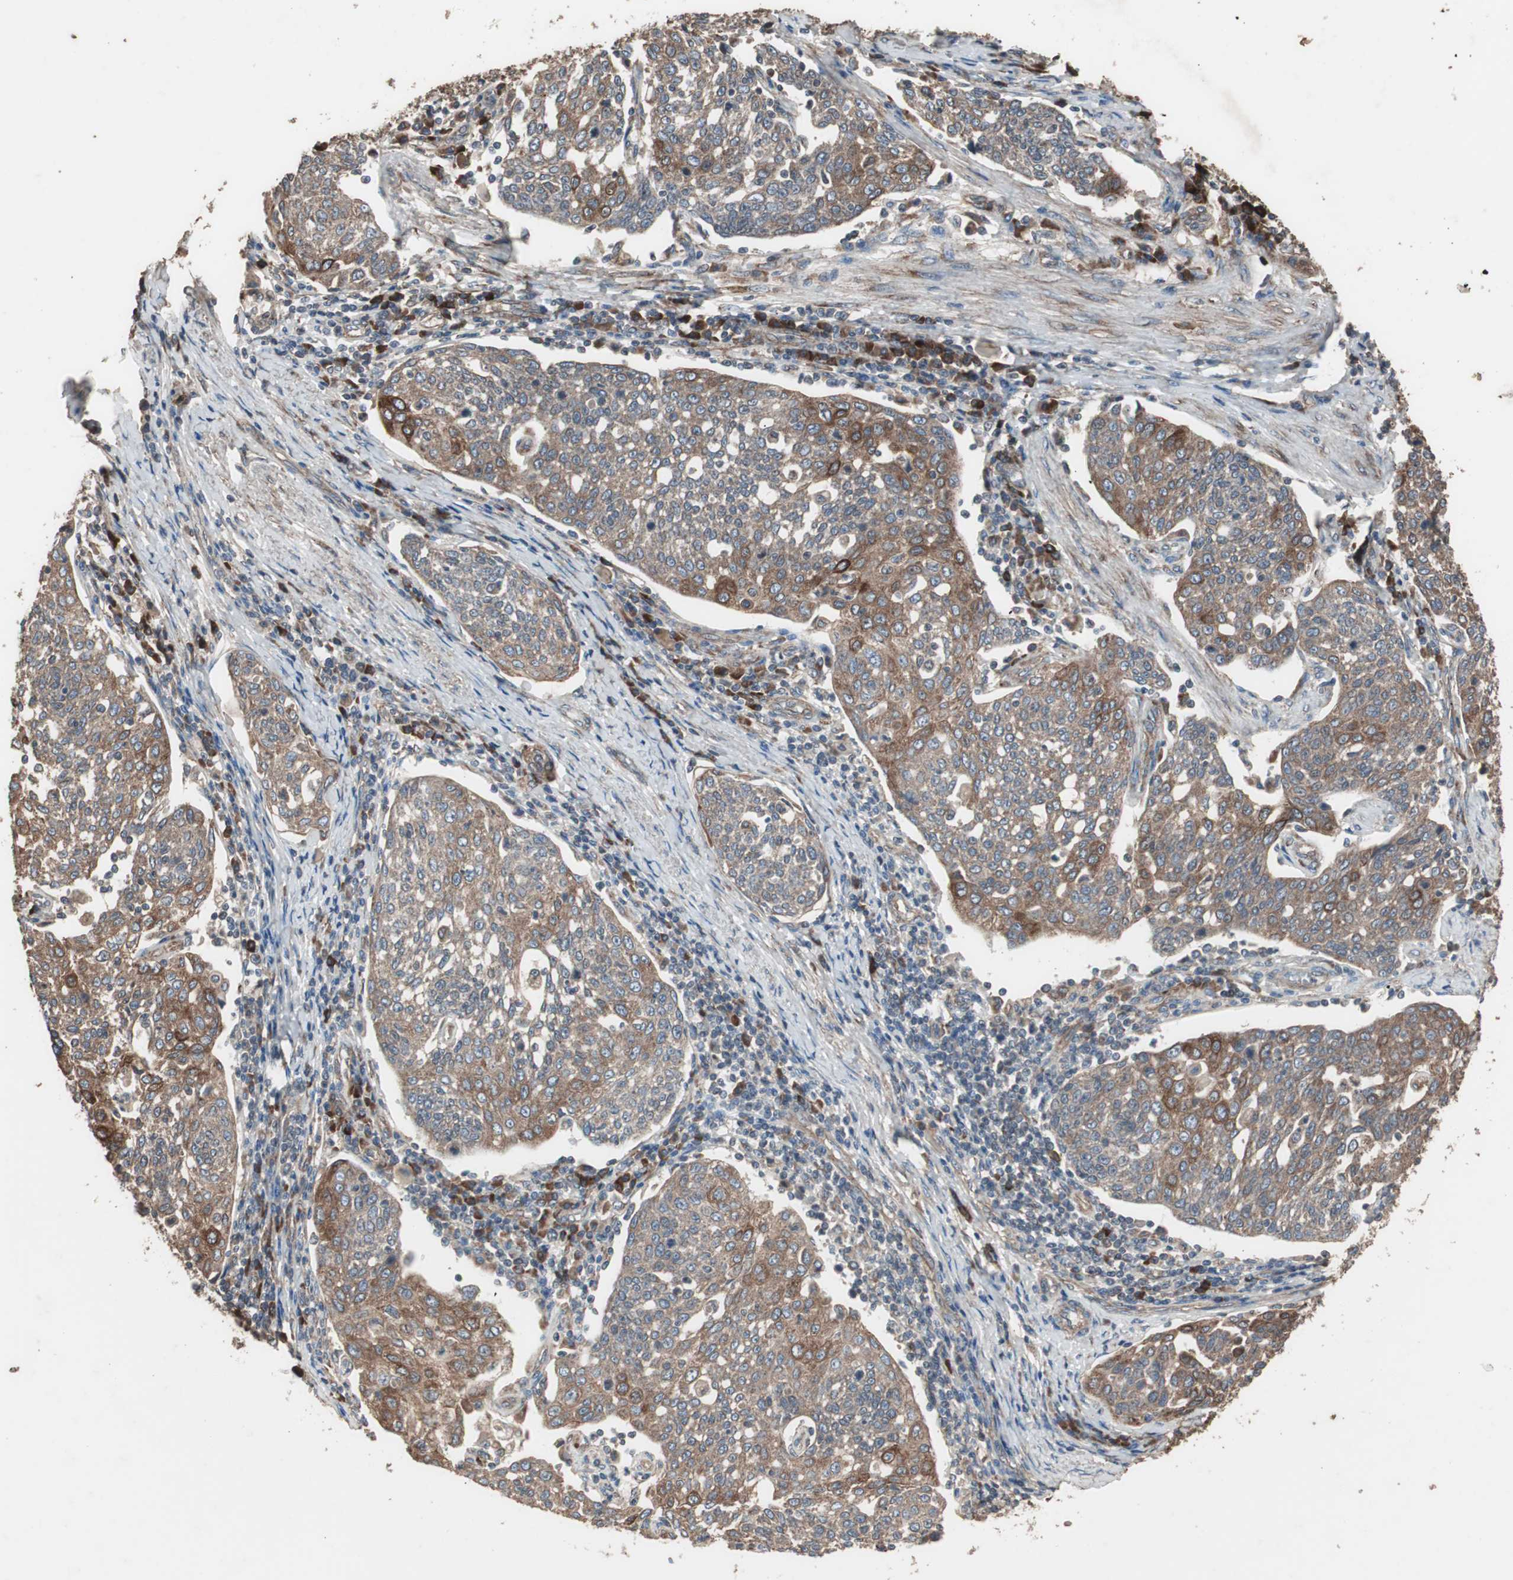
{"staining": {"intensity": "moderate", "quantity": ">75%", "location": "cytoplasmic/membranous"}, "tissue": "cervical cancer", "cell_type": "Tumor cells", "image_type": "cancer", "snomed": [{"axis": "morphology", "description": "Squamous cell carcinoma, NOS"}, {"axis": "topography", "description": "Cervix"}], "caption": "DAB (3,3'-diaminobenzidine) immunohistochemical staining of human squamous cell carcinoma (cervical) displays moderate cytoplasmic/membranous protein staining in approximately >75% of tumor cells. The staining is performed using DAB brown chromogen to label protein expression. The nuclei are counter-stained blue using hematoxylin.", "gene": "LZTS1", "patient": {"sex": "female", "age": 34}}